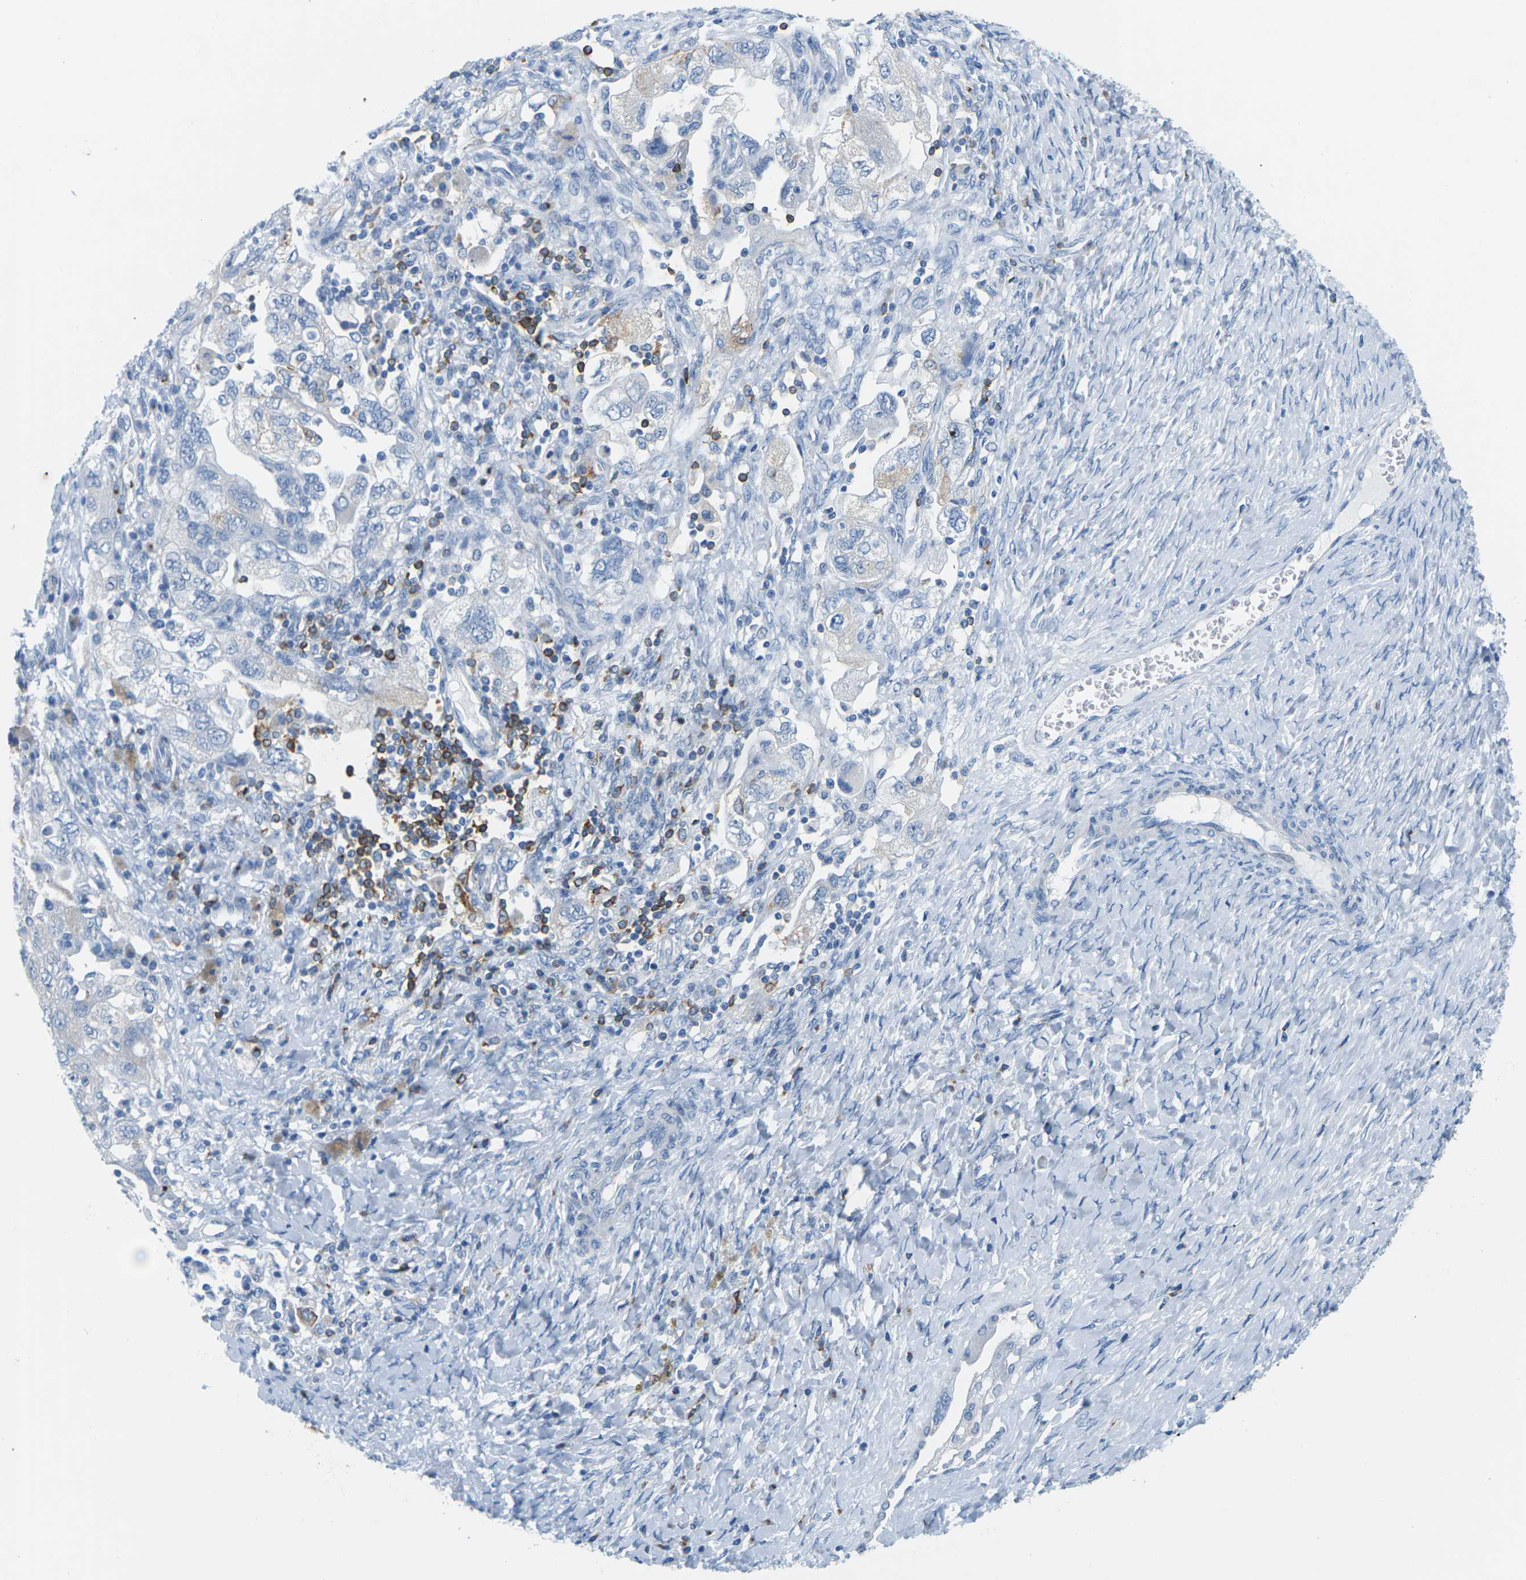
{"staining": {"intensity": "negative", "quantity": "none", "location": "none"}, "tissue": "ovarian cancer", "cell_type": "Tumor cells", "image_type": "cancer", "snomed": [{"axis": "morphology", "description": "Carcinoma, NOS"}, {"axis": "morphology", "description": "Cystadenocarcinoma, serous, NOS"}, {"axis": "topography", "description": "Ovary"}], "caption": "Tumor cells show no significant protein expression in ovarian cancer (serous cystadenocarcinoma).", "gene": "SYNGR2", "patient": {"sex": "female", "age": 69}}